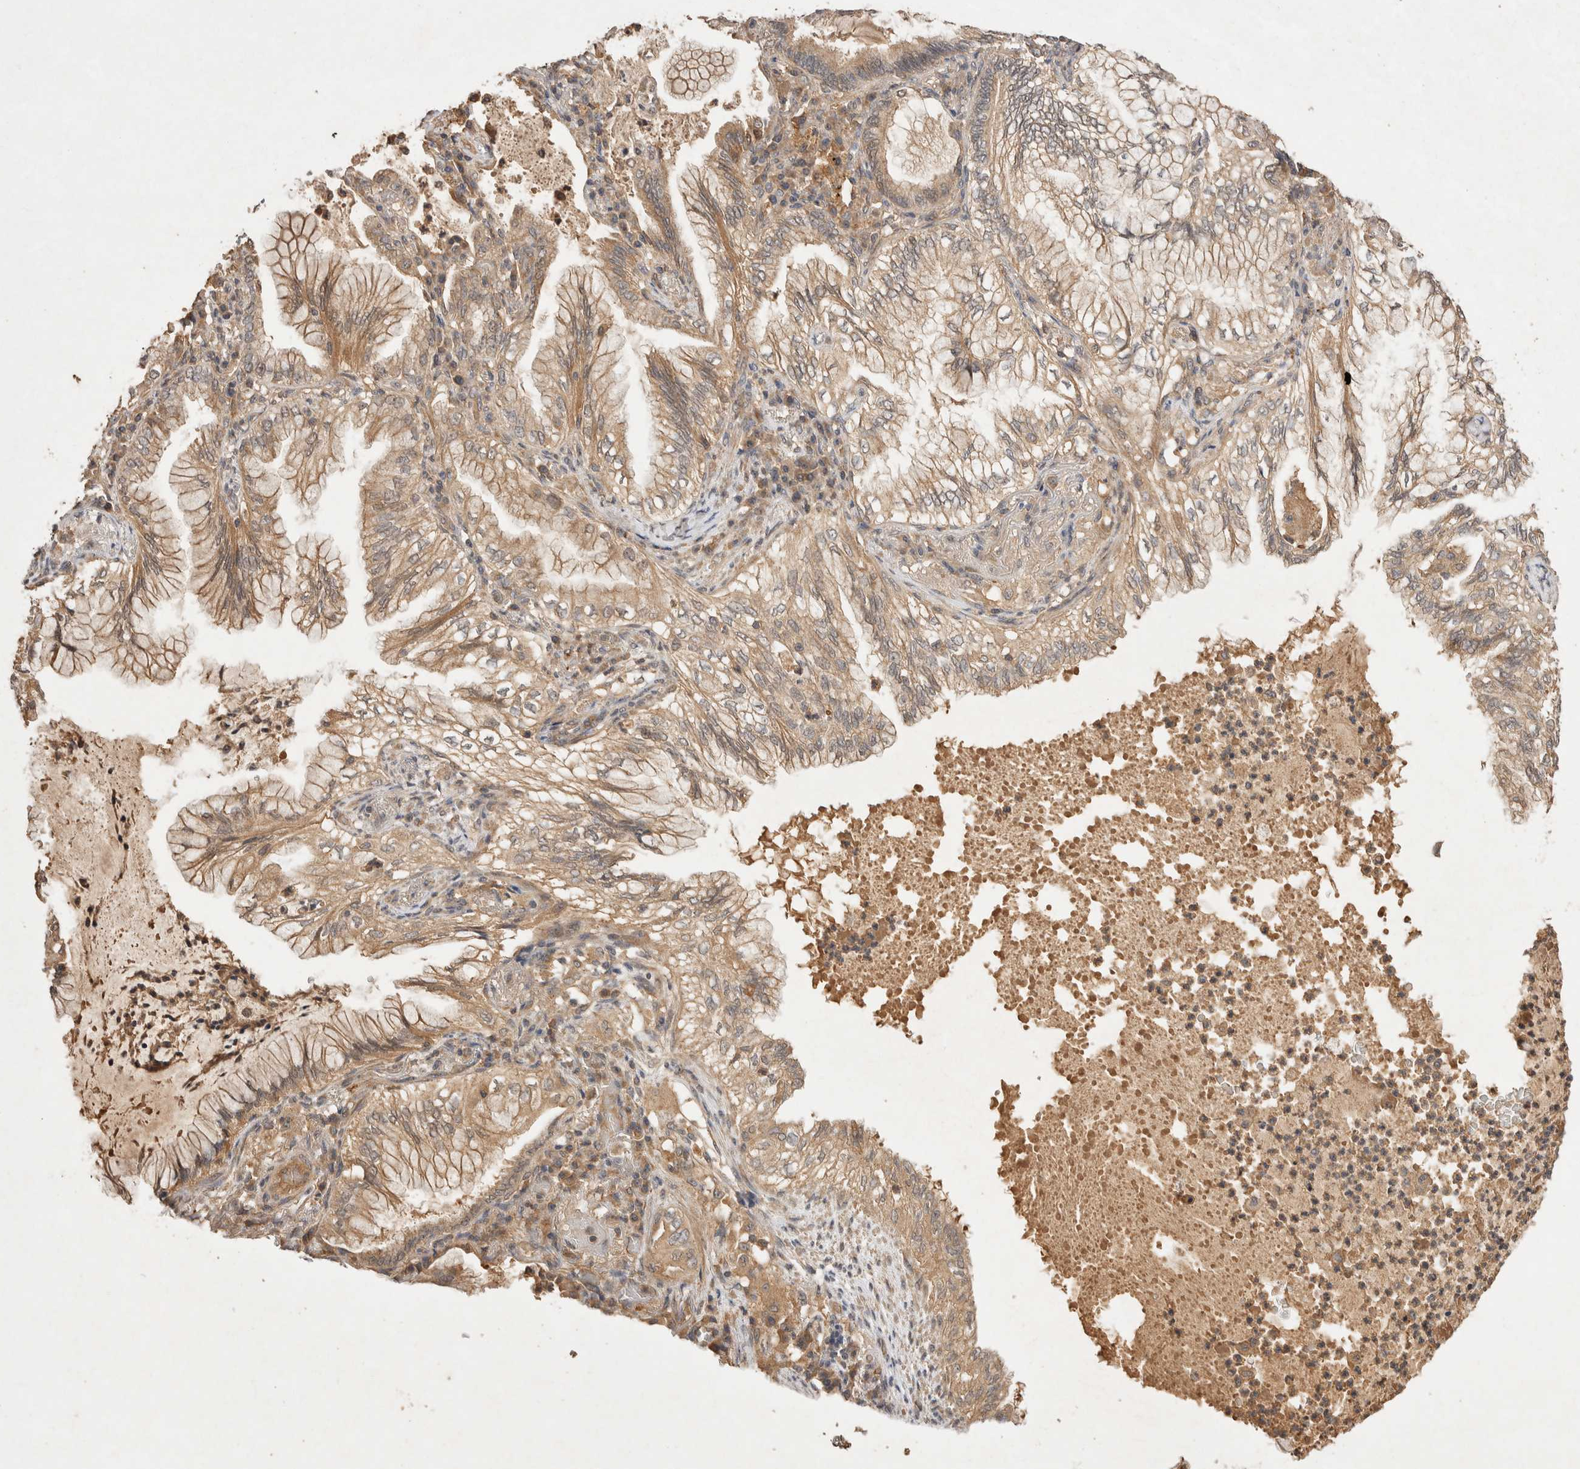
{"staining": {"intensity": "moderate", "quantity": ">75%", "location": "cytoplasmic/membranous"}, "tissue": "lung cancer", "cell_type": "Tumor cells", "image_type": "cancer", "snomed": [{"axis": "morphology", "description": "Adenocarcinoma, NOS"}, {"axis": "topography", "description": "Lung"}], "caption": "This image shows IHC staining of lung cancer (adenocarcinoma), with medium moderate cytoplasmic/membranous staining in approximately >75% of tumor cells.", "gene": "NSMAF", "patient": {"sex": "female", "age": 70}}